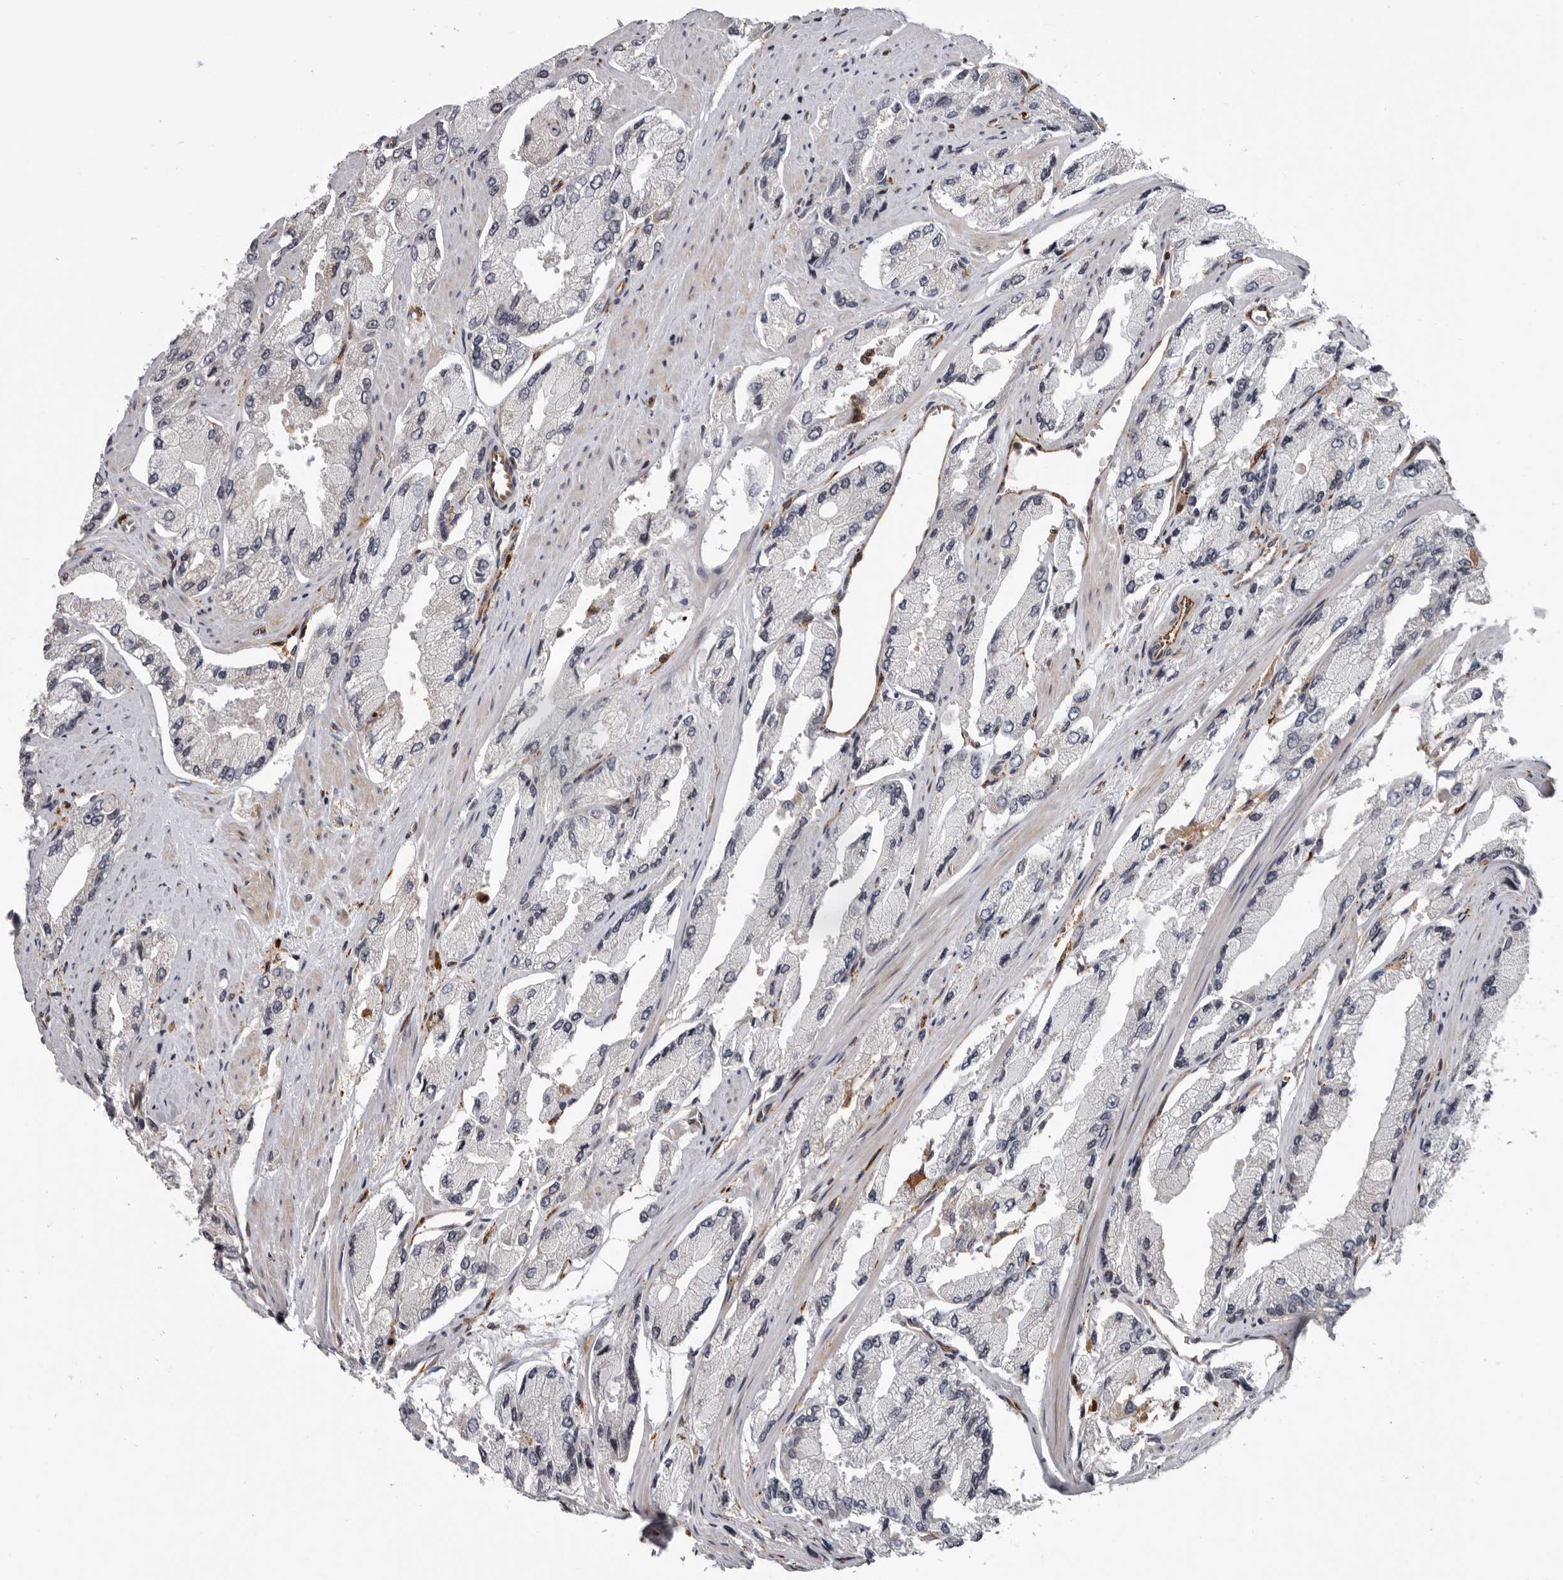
{"staining": {"intensity": "negative", "quantity": "none", "location": "none"}, "tissue": "prostate cancer", "cell_type": "Tumor cells", "image_type": "cancer", "snomed": [{"axis": "morphology", "description": "Adenocarcinoma, High grade"}, {"axis": "topography", "description": "Prostate"}], "caption": "A high-resolution photomicrograph shows IHC staining of high-grade adenocarcinoma (prostate), which reveals no significant positivity in tumor cells. (DAB immunohistochemistry (IHC) visualized using brightfield microscopy, high magnification).", "gene": "FGFR4", "patient": {"sex": "male", "age": 58}}